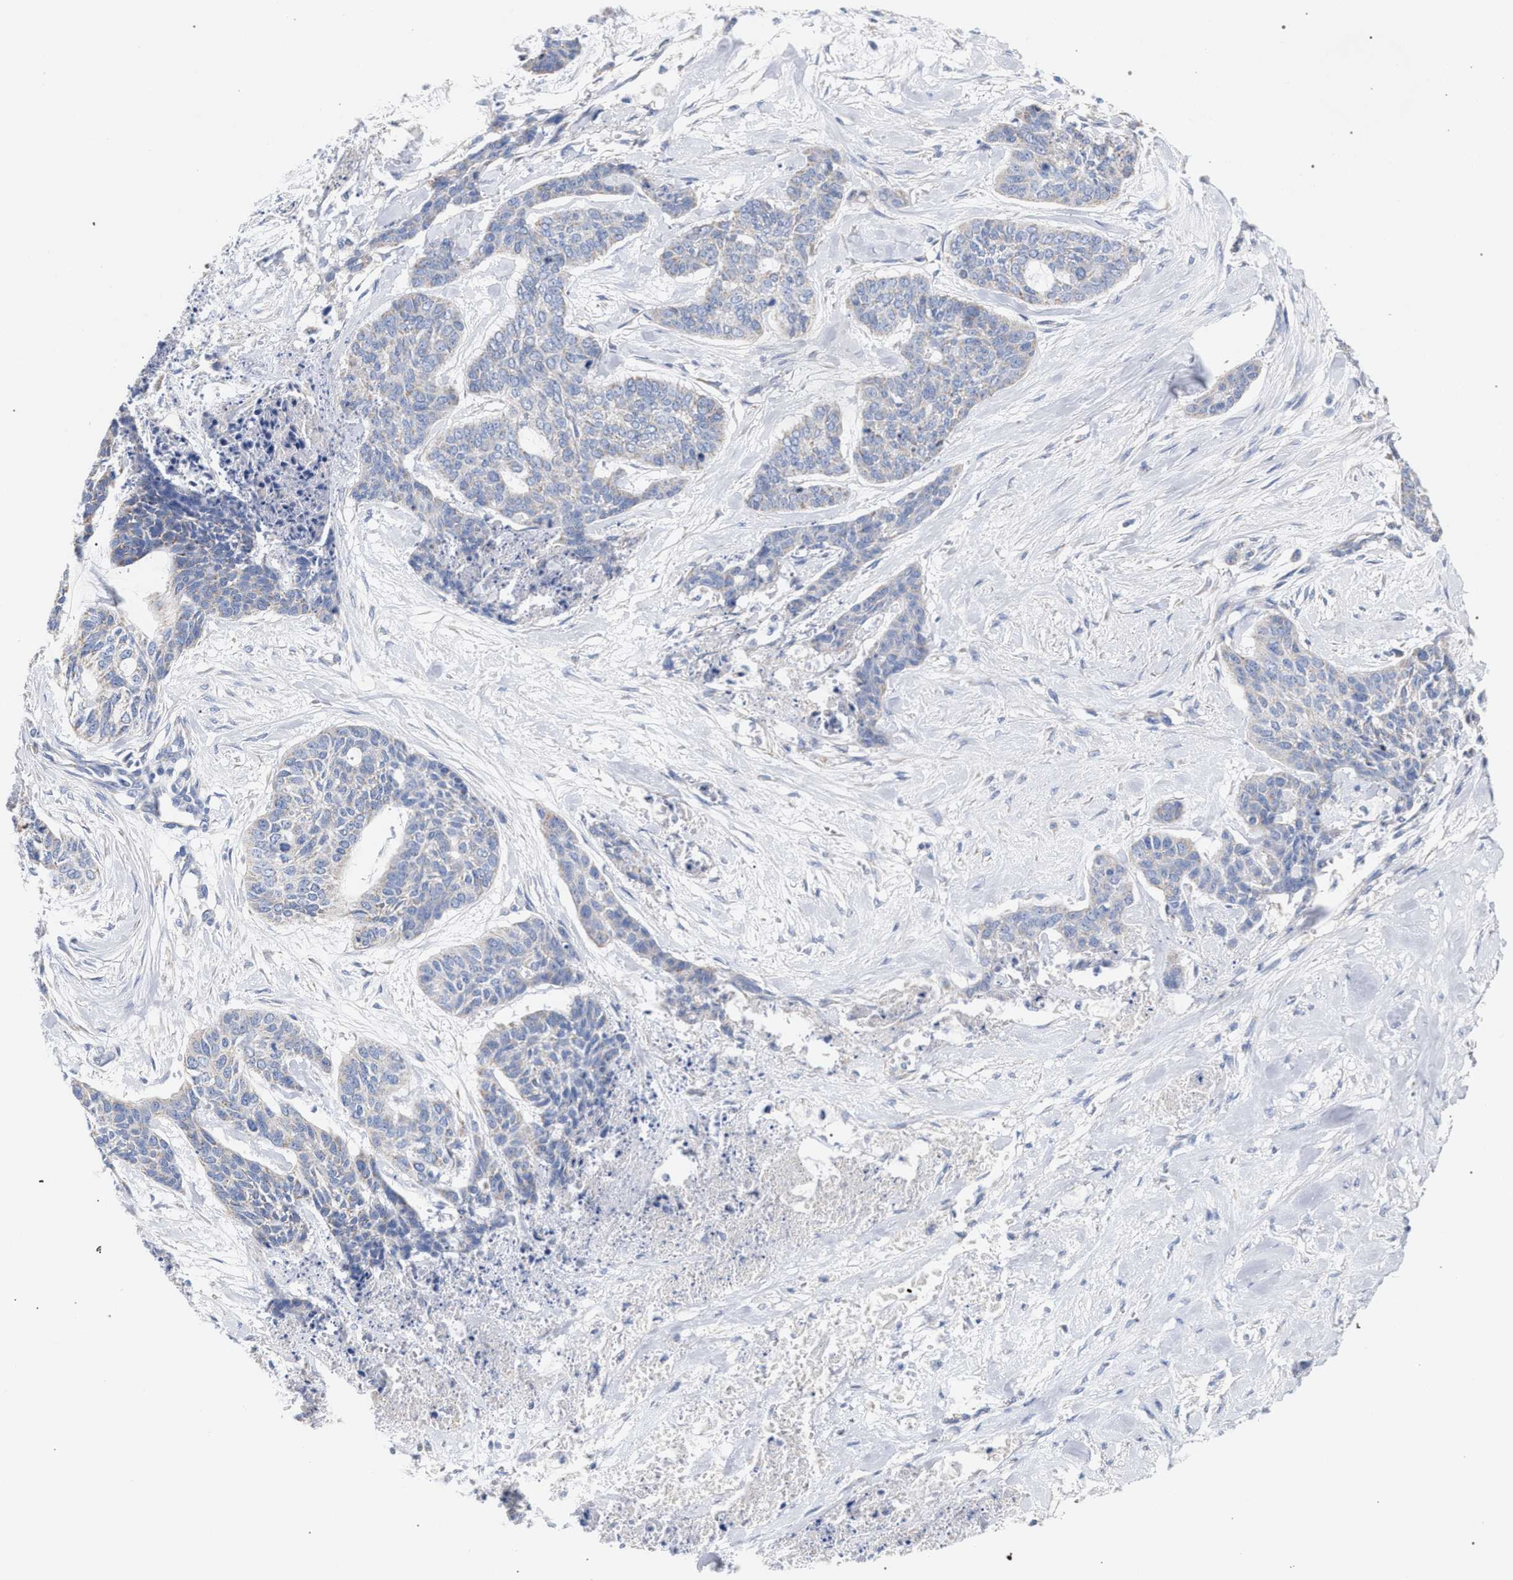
{"staining": {"intensity": "negative", "quantity": "none", "location": "none"}, "tissue": "skin cancer", "cell_type": "Tumor cells", "image_type": "cancer", "snomed": [{"axis": "morphology", "description": "Basal cell carcinoma"}, {"axis": "topography", "description": "Skin"}], "caption": "IHC image of basal cell carcinoma (skin) stained for a protein (brown), which shows no positivity in tumor cells. Nuclei are stained in blue.", "gene": "ECI2", "patient": {"sex": "female", "age": 64}}